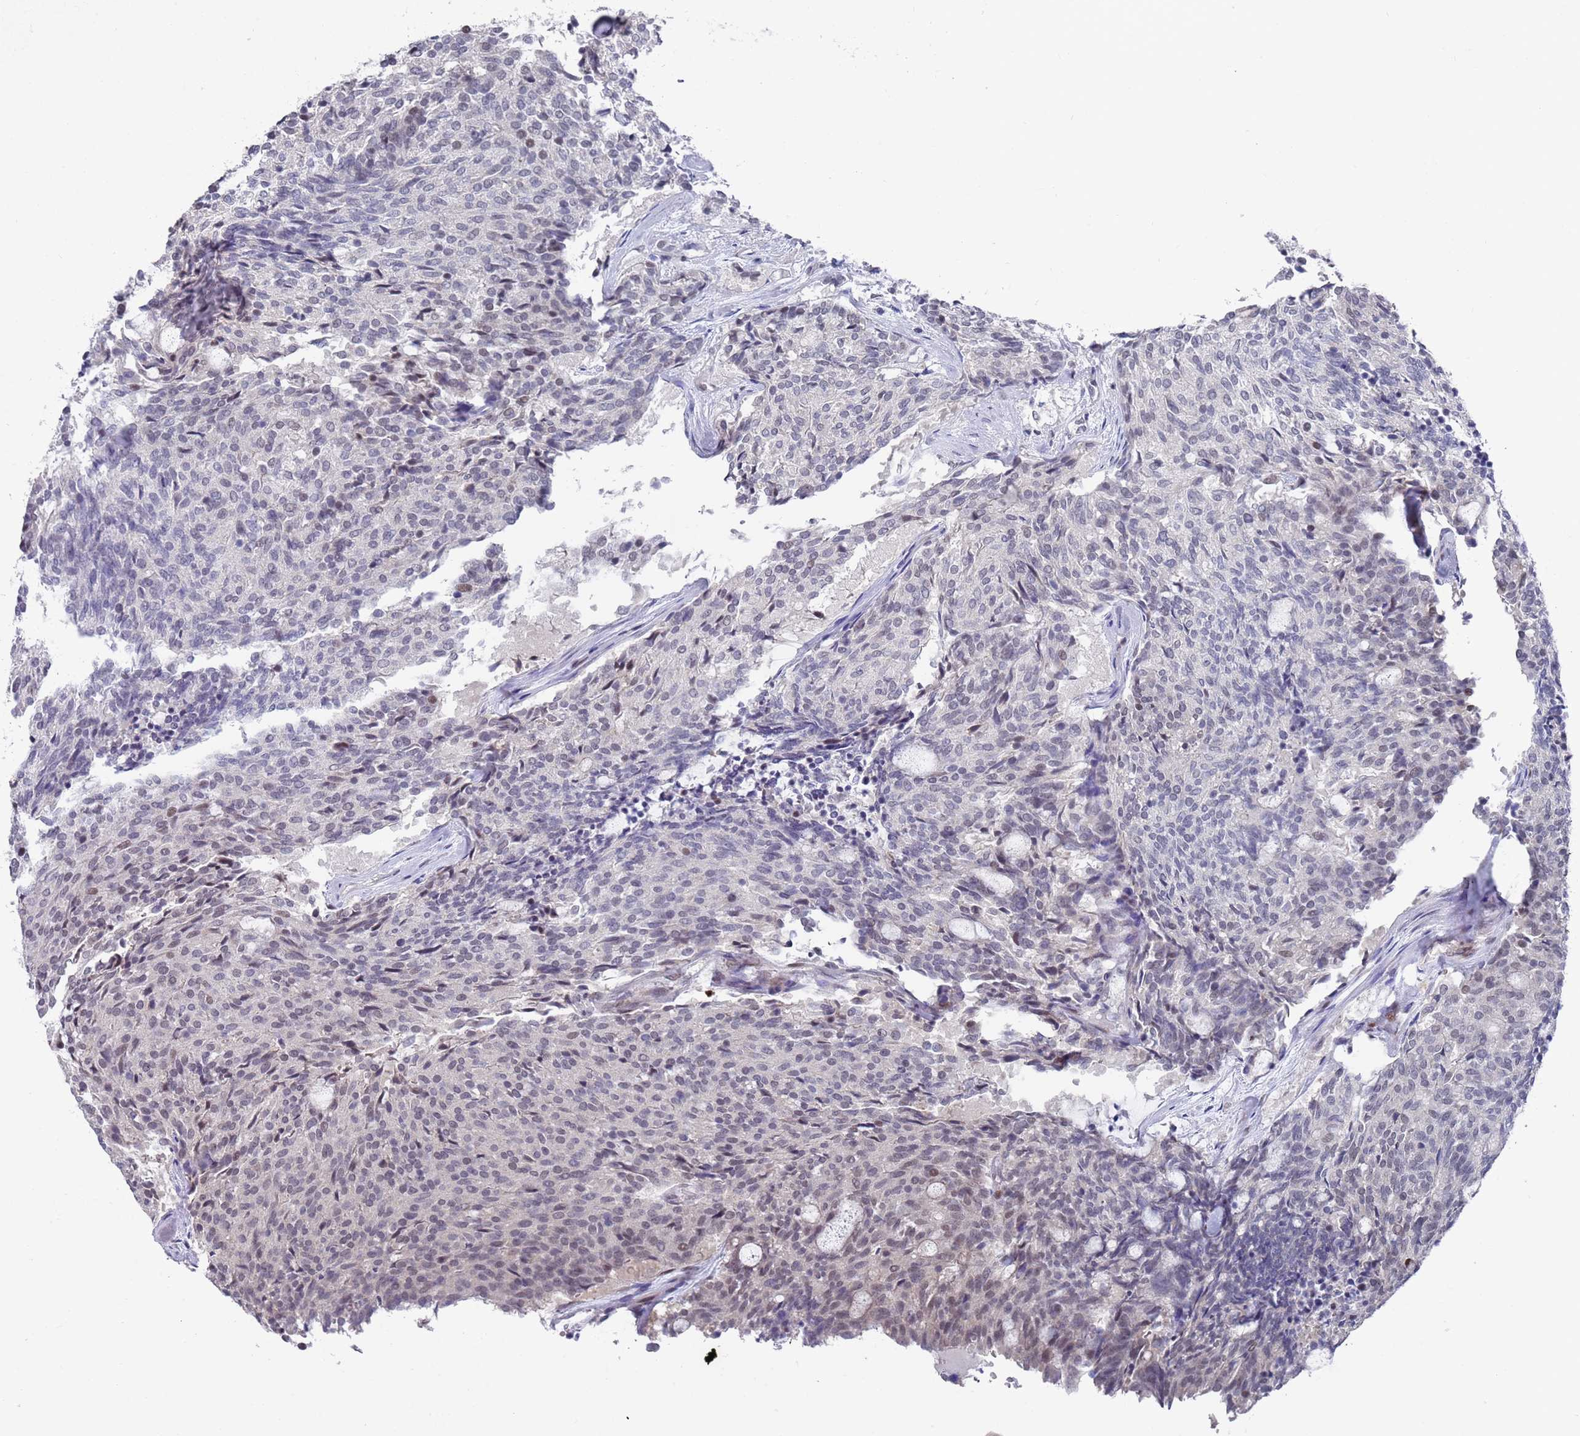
{"staining": {"intensity": "weak", "quantity": "<25%", "location": "nuclear"}, "tissue": "carcinoid", "cell_type": "Tumor cells", "image_type": "cancer", "snomed": [{"axis": "morphology", "description": "Carcinoid, malignant, NOS"}, {"axis": "topography", "description": "Pancreas"}], "caption": "Image shows no significant protein expression in tumor cells of malignant carcinoid. (DAB immunohistochemistry (IHC) with hematoxylin counter stain).", "gene": "COPS6", "patient": {"sex": "female", "age": 54}}